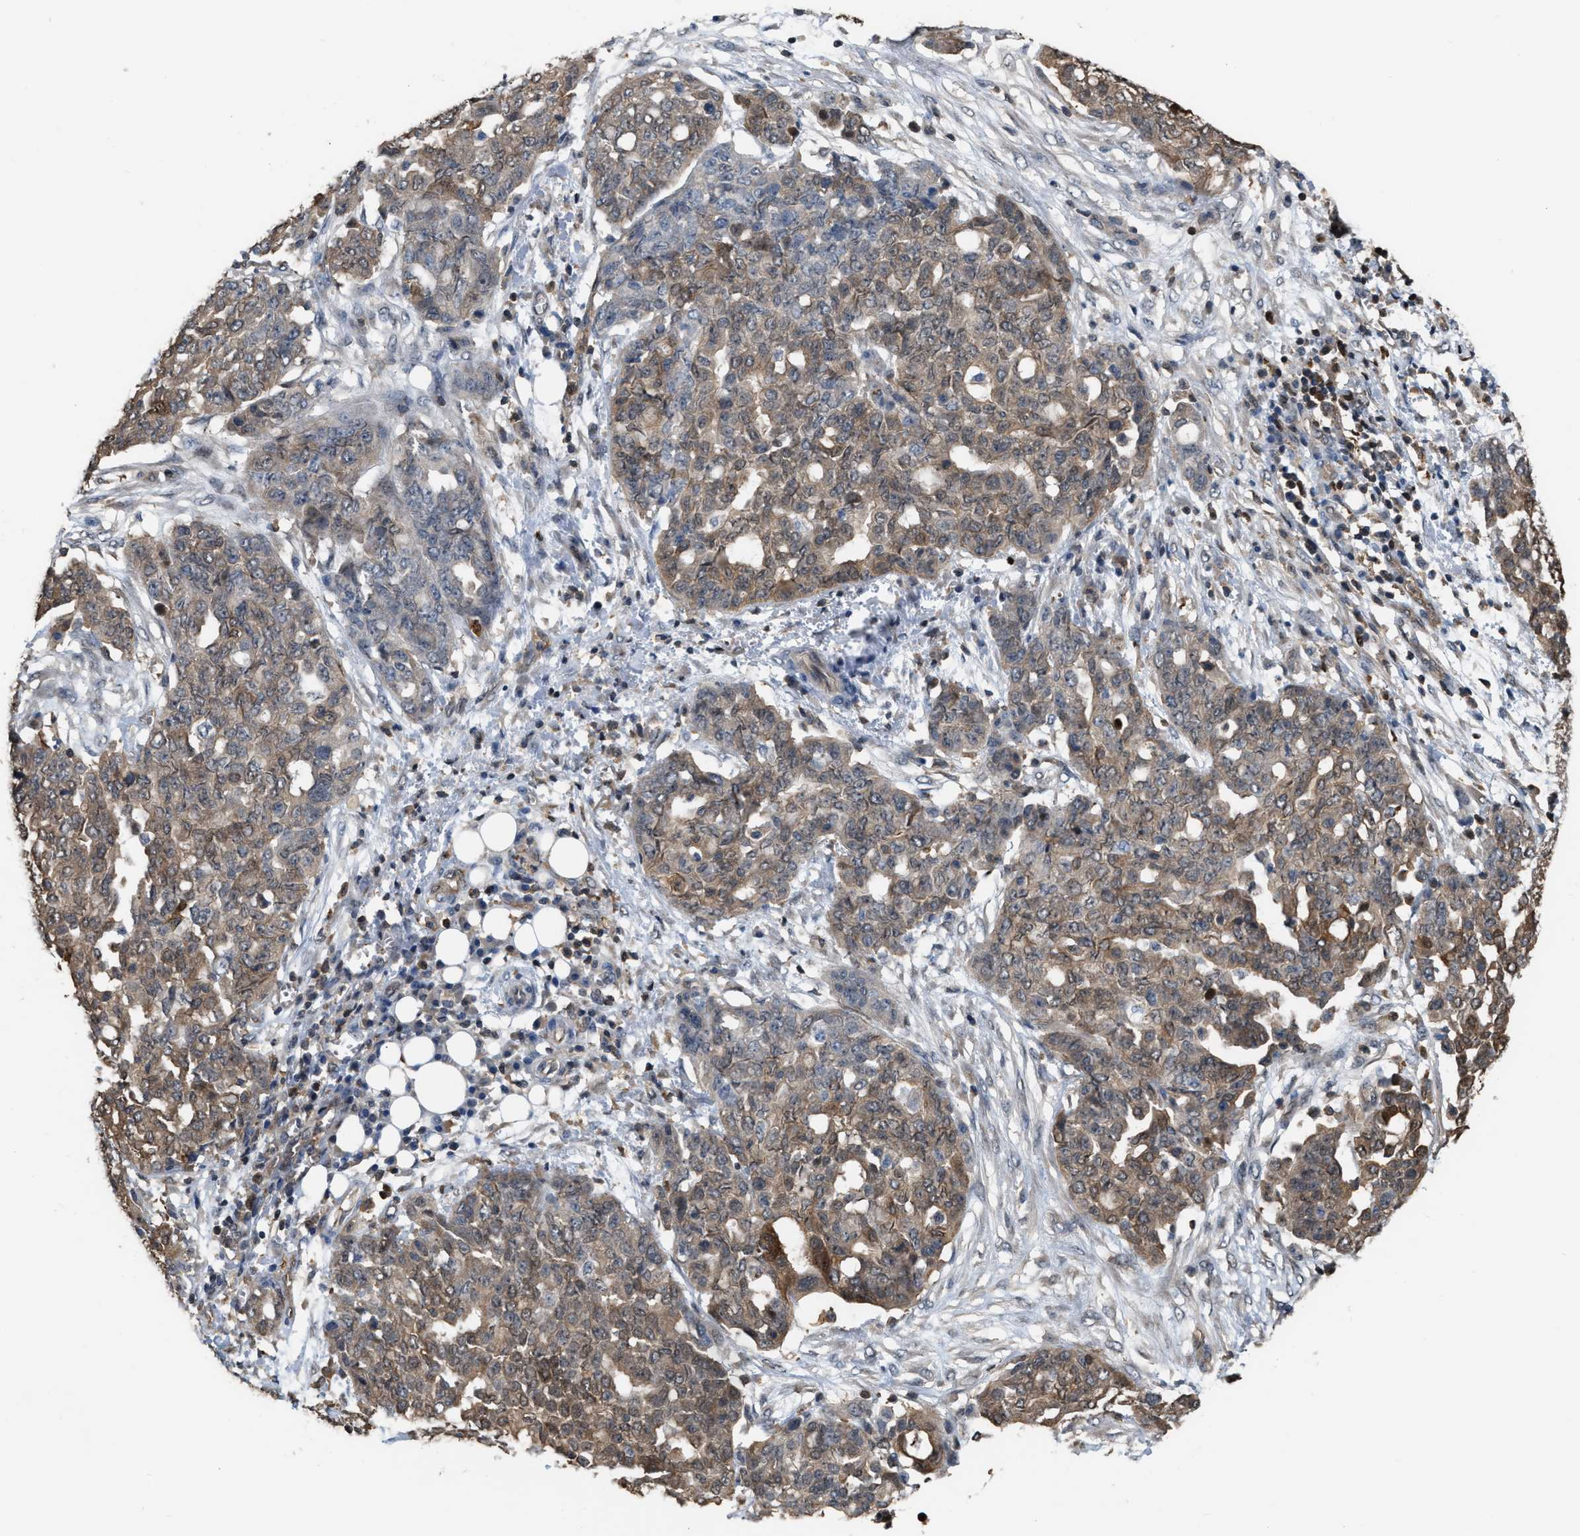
{"staining": {"intensity": "moderate", "quantity": ">75%", "location": "cytoplasmic/membranous"}, "tissue": "ovarian cancer", "cell_type": "Tumor cells", "image_type": "cancer", "snomed": [{"axis": "morphology", "description": "Cystadenocarcinoma, serous, NOS"}, {"axis": "topography", "description": "Soft tissue"}, {"axis": "topography", "description": "Ovary"}], "caption": "Ovarian cancer stained with IHC exhibits moderate cytoplasmic/membranous positivity in approximately >75% of tumor cells. The protein of interest is stained brown, and the nuclei are stained in blue (DAB IHC with brightfield microscopy, high magnification).", "gene": "MTPN", "patient": {"sex": "female", "age": 57}}